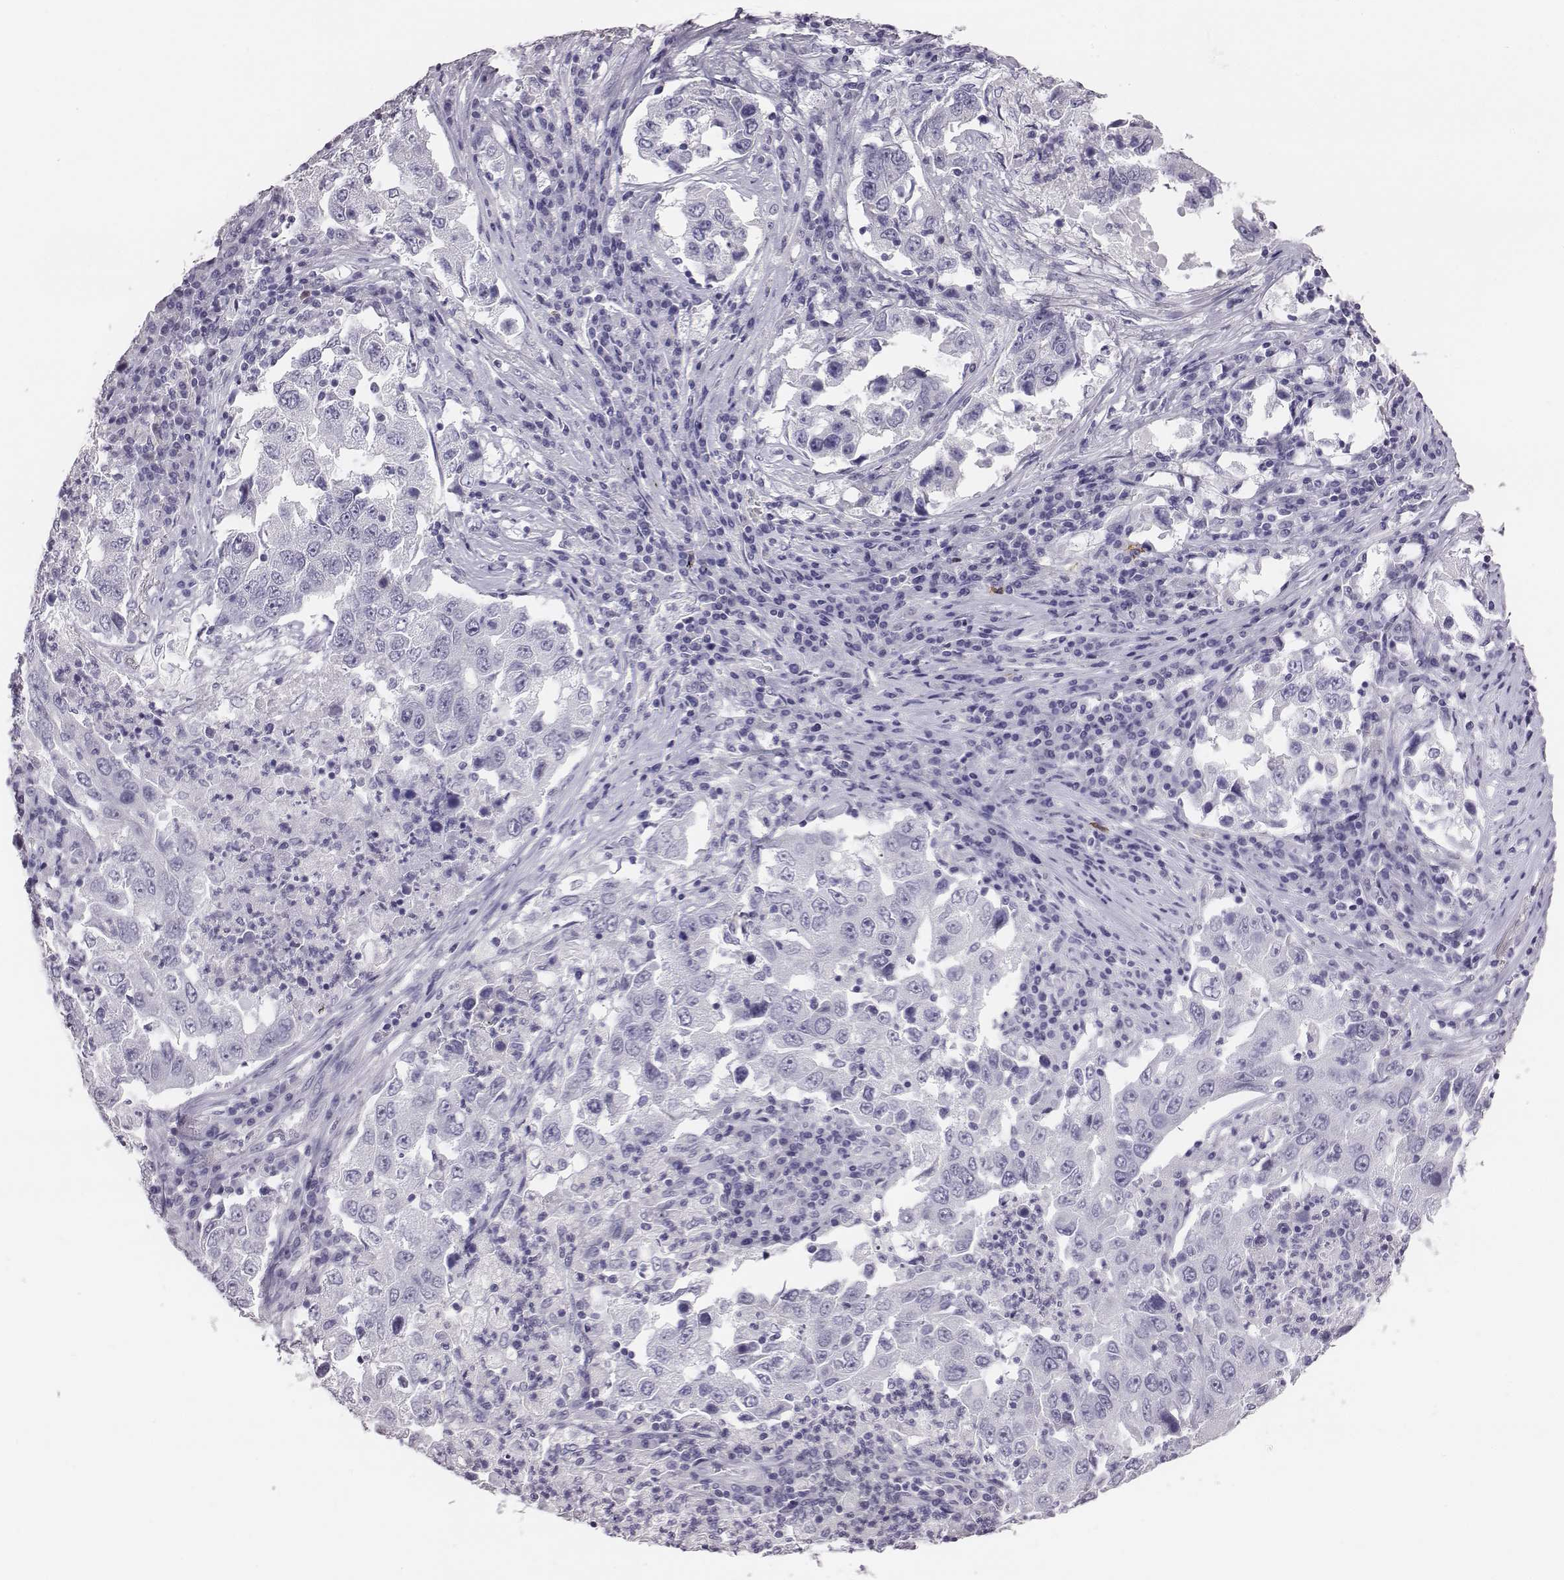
{"staining": {"intensity": "negative", "quantity": "none", "location": "none"}, "tissue": "lung cancer", "cell_type": "Tumor cells", "image_type": "cancer", "snomed": [{"axis": "morphology", "description": "Adenocarcinoma, NOS"}, {"axis": "topography", "description": "Lung"}], "caption": "High power microscopy image of an immunohistochemistry histopathology image of lung cancer, revealing no significant positivity in tumor cells.", "gene": "ACOD1", "patient": {"sex": "male", "age": 73}}